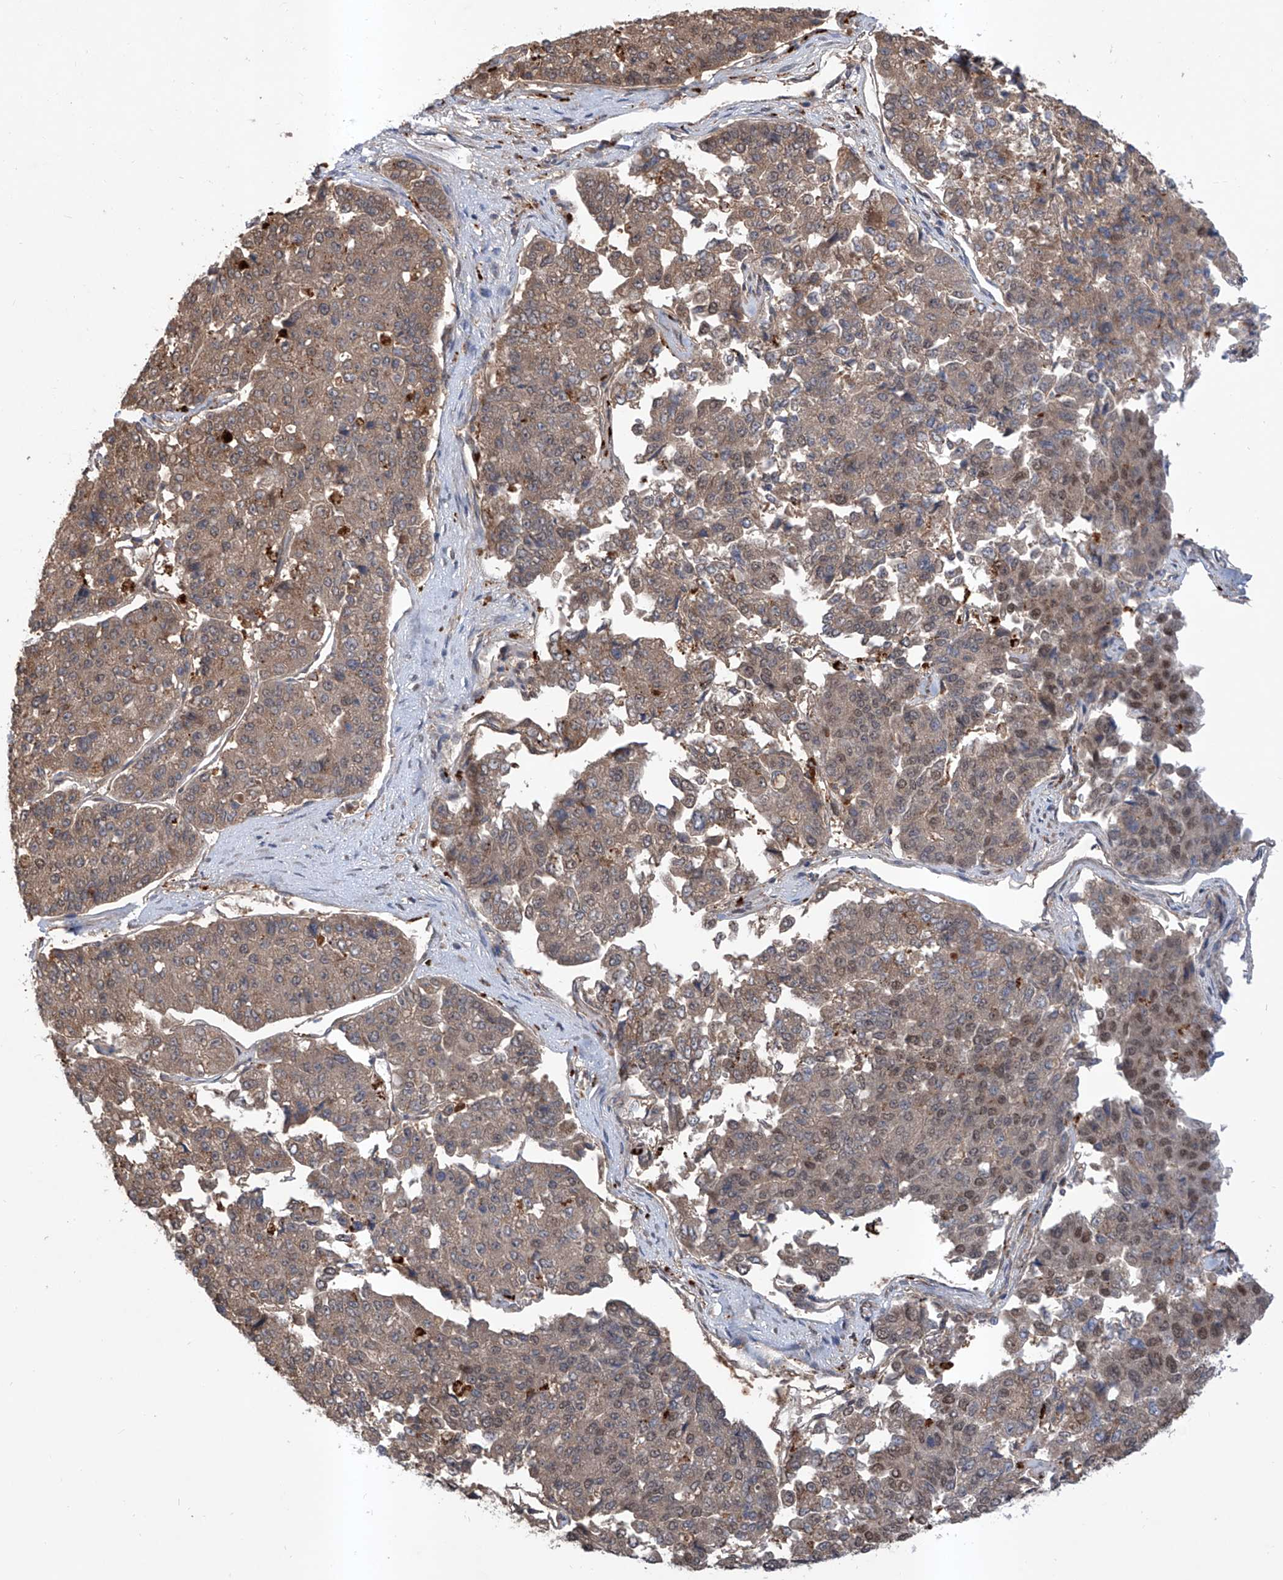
{"staining": {"intensity": "weak", "quantity": "25%-75%", "location": "cytoplasmic/membranous,nuclear"}, "tissue": "pancreatic cancer", "cell_type": "Tumor cells", "image_type": "cancer", "snomed": [{"axis": "morphology", "description": "Adenocarcinoma, NOS"}, {"axis": "topography", "description": "Pancreas"}], "caption": "A low amount of weak cytoplasmic/membranous and nuclear expression is identified in approximately 25%-75% of tumor cells in adenocarcinoma (pancreatic) tissue.", "gene": "HOXC8", "patient": {"sex": "male", "age": 50}}